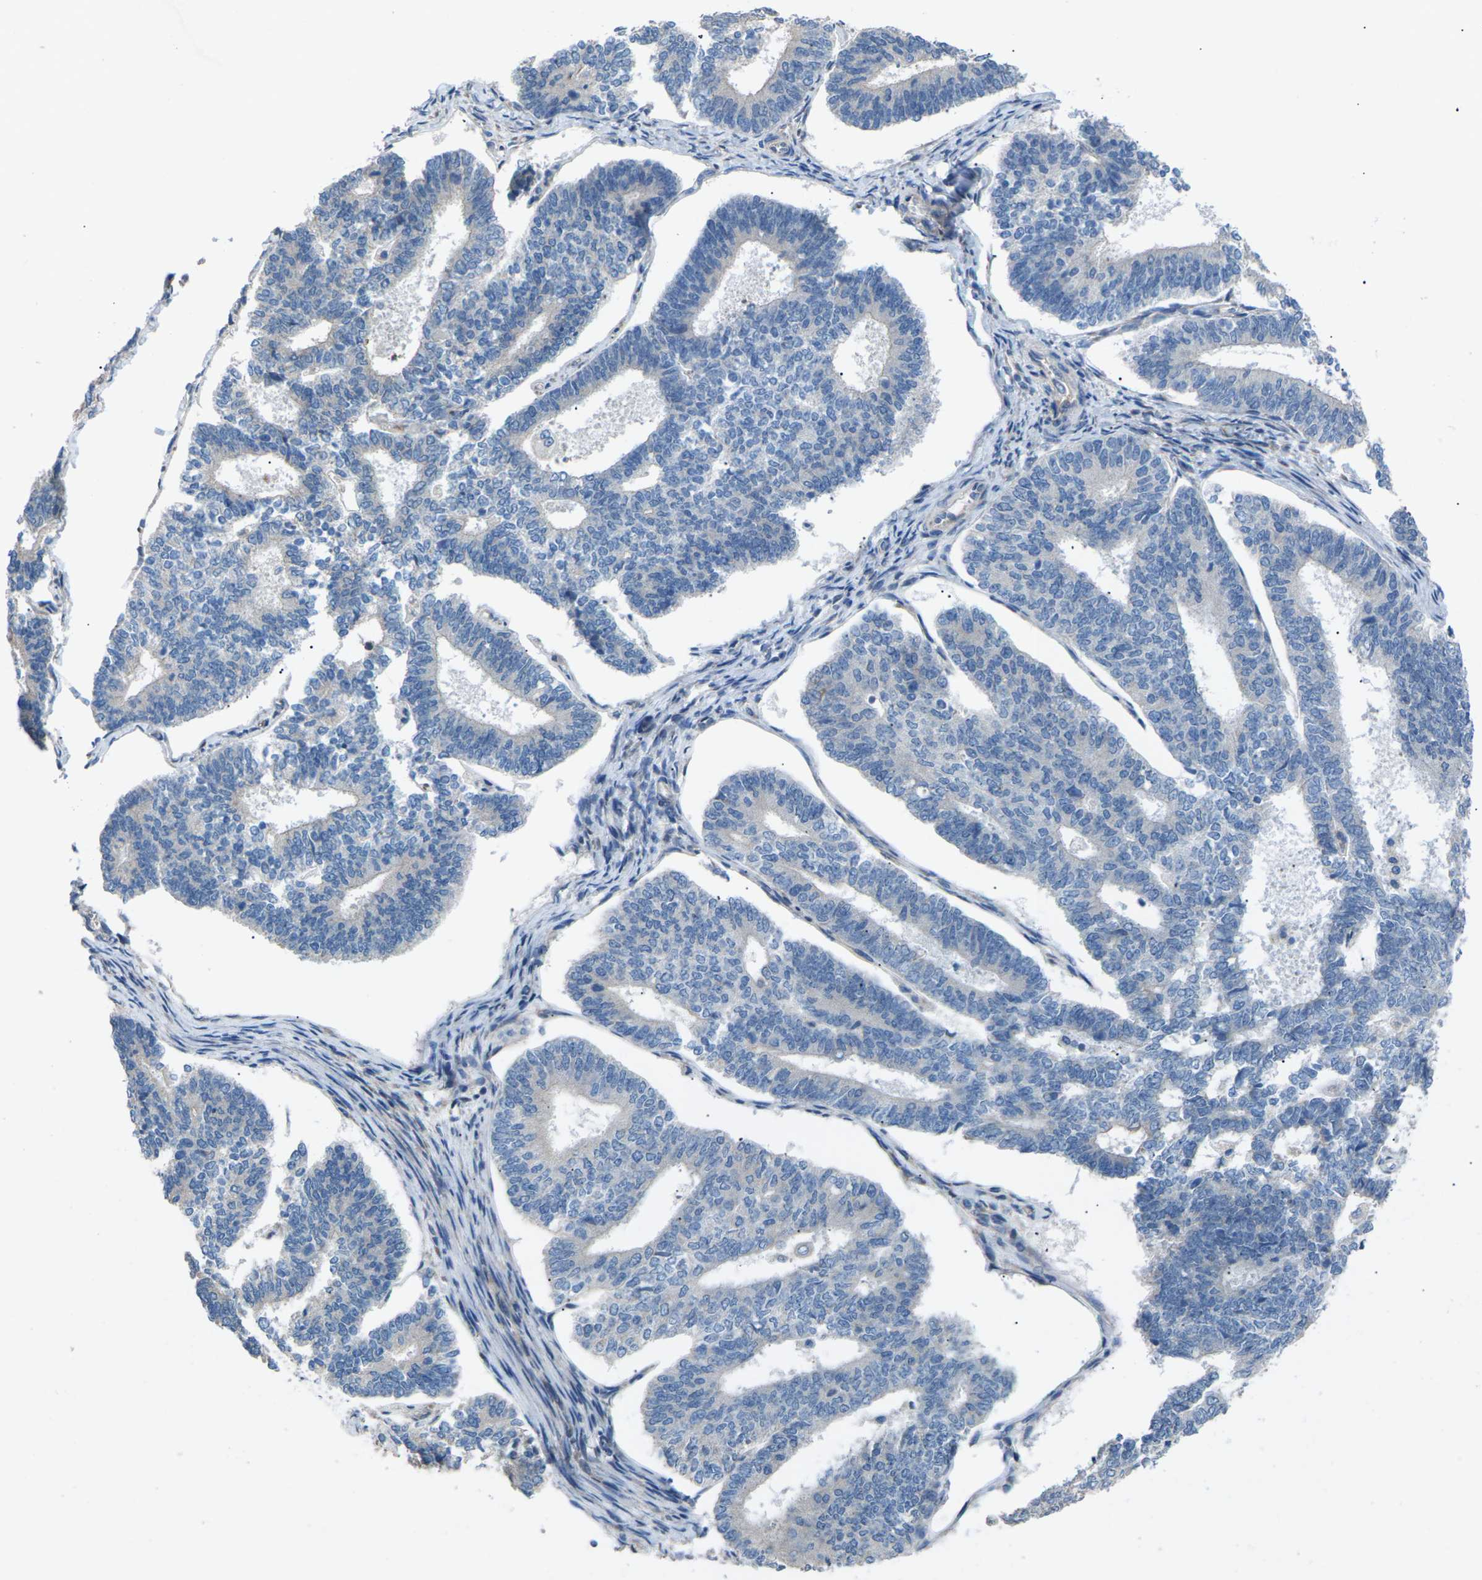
{"staining": {"intensity": "negative", "quantity": "none", "location": "none"}, "tissue": "endometrial cancer", "cell_type": "Tumor cells", "image_type": "cancer", "snomed": [{"axis": "morphology", "description": "Adenocarcinoma, NOS"}, {"axis": "topography", "description": "Endometrium"}], "caption": "A high-resolution histopathology image shows IHC staining of endometrial adenocarcinoma, which reveals no significant positivity in tumor cells.", "gene": "KLHDC8B", "patient": {"sex": "female", "age": 70}}